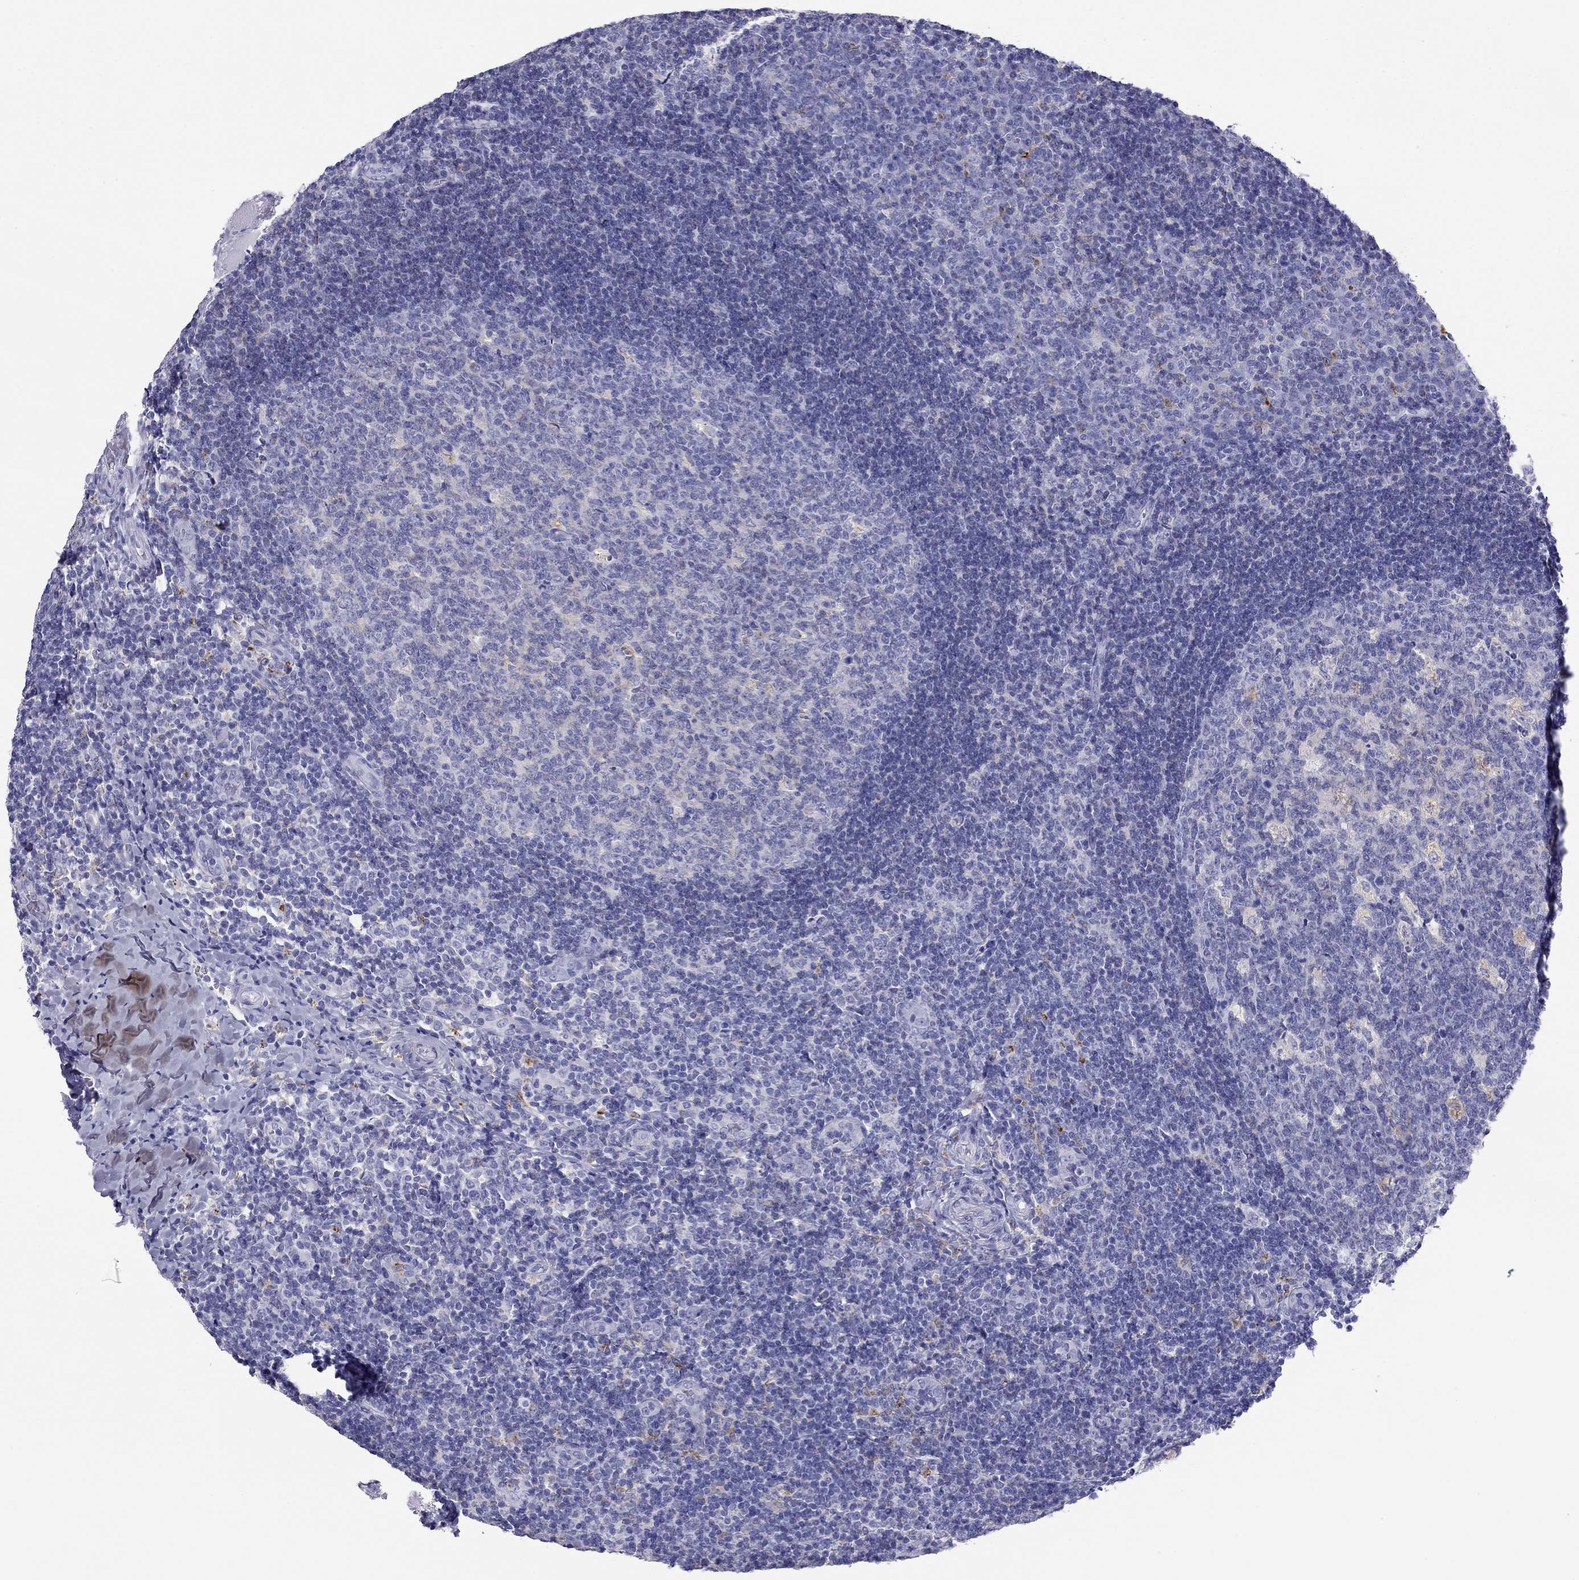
{"staining": {"intensity": "negative", "quantity": "none", "location": "none"}, "tissue": "tonsil", "cell_type": "Germinal center cells", "image_type": "normal", "snomed": [{"axis": "morphology", "description": "Normal tissue, NOS"}, {"axis": "topography", "description": "Tonsil"}], "caption": "A high-resolution histopathology image shows IHC staining of unremarkable tonsil, which exhibits no significant positivity in germinal center cells.", "gene": "HLA", "patient": {"sex": "male", "age": 17}}